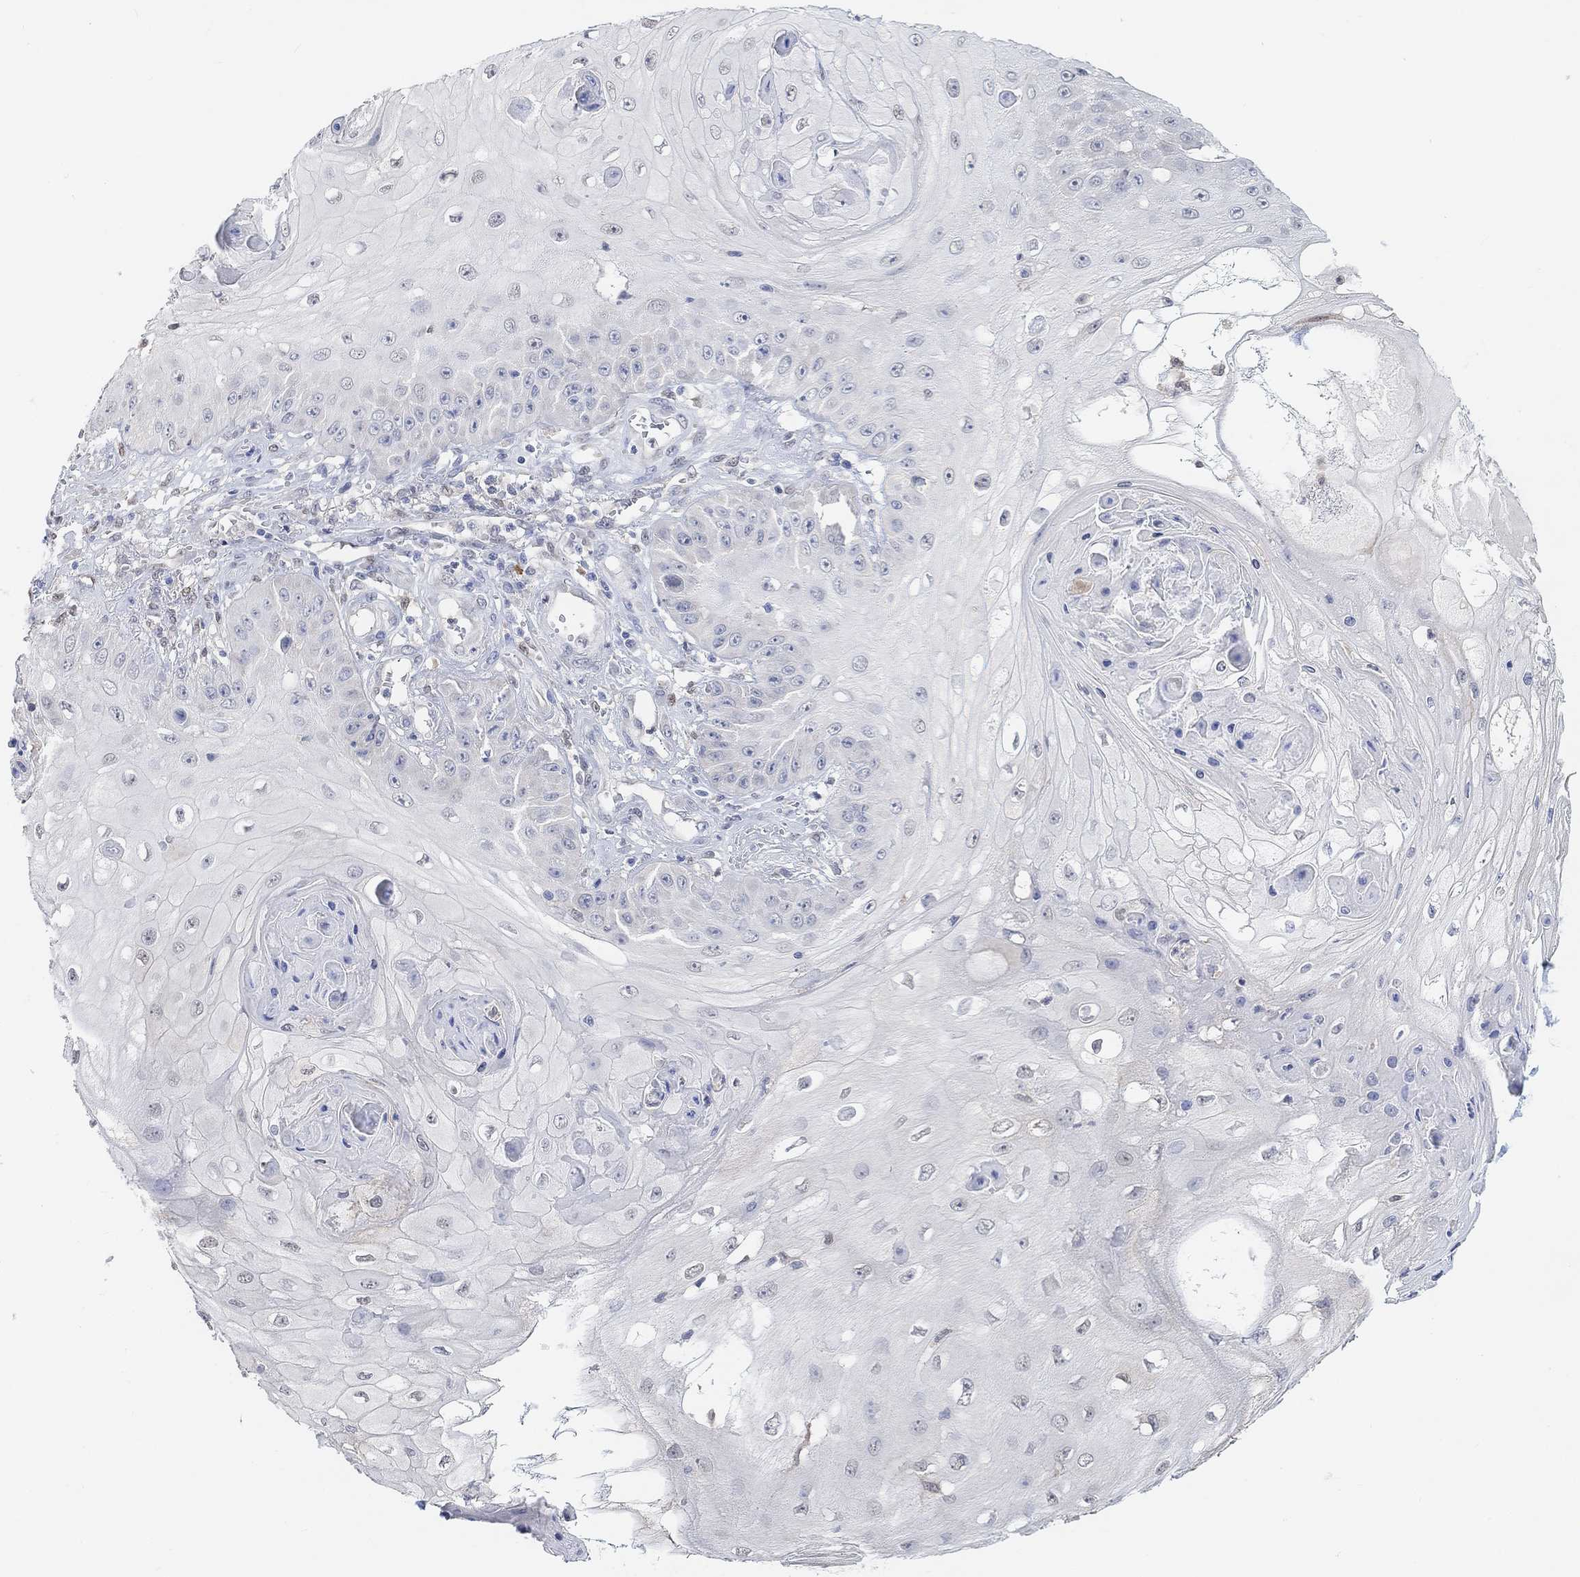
{"staining": {"intensity": "negative", "quantity": "none", "location": "none"}, "tissue": "skin cancer", "cell_type": "Tumor cells", "image_type": "cancer", "snomed": [{"axis": "morphology", "description": "Squamous cell carcinoma, NOS"}, {"axis": "topography", "description": "Skin"}], "caption": "An immunohistochemistry (IHC) image of skin cancer (squamous cell carcinoma) is shown. There is no staining in tumor cells of skin cancer (squamous cell carcinoma). The staining is performed using DAB brown chromogen with nuclei counter-stained in using hematoxylin.", "gene": "MUC1", "patient": {"sex": "male", "age": 70}}